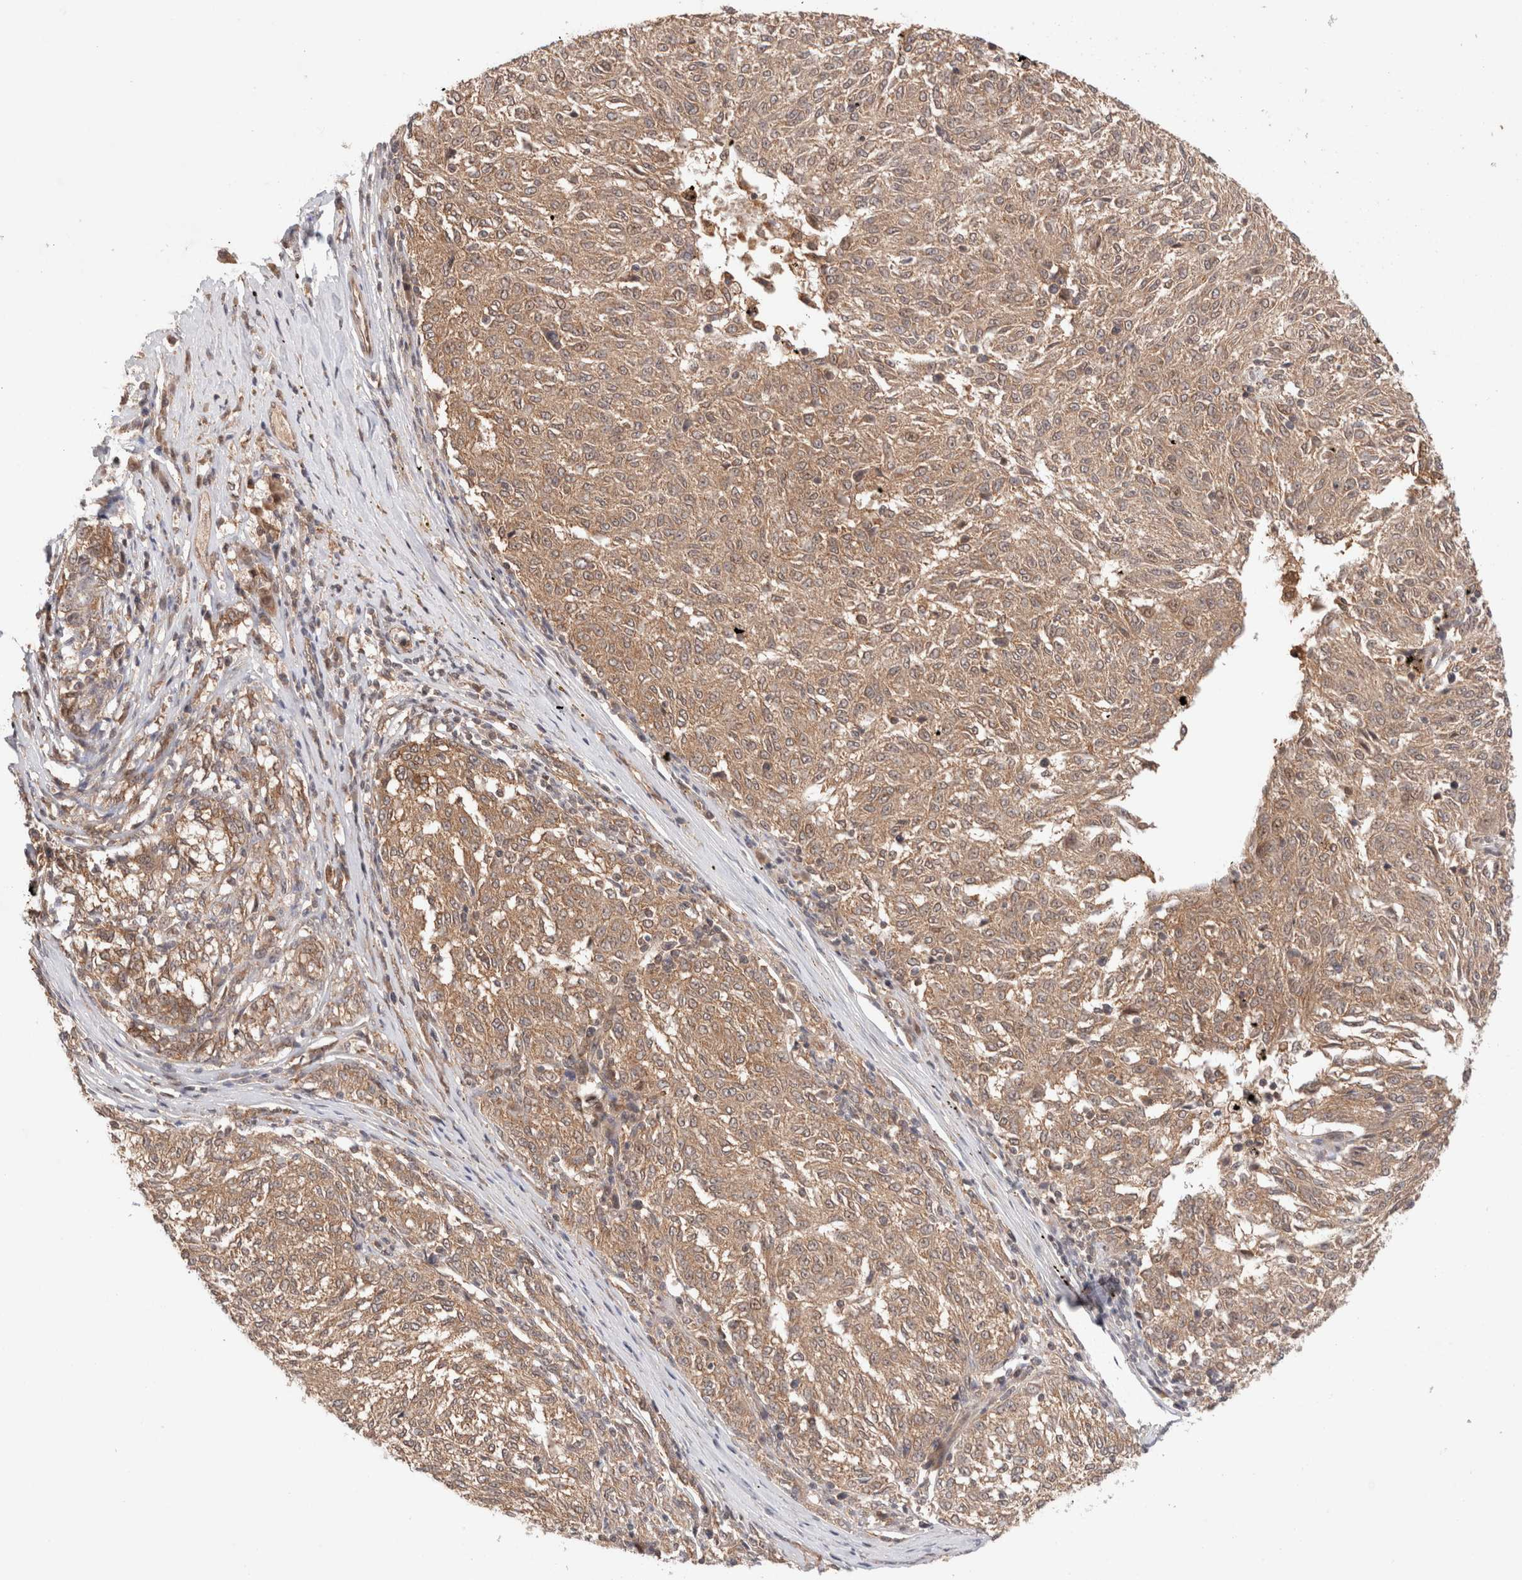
{"staining": {"intensity": "moderate", "quantity": ">75%", "location": "cytoplasmic/membranous,nuclear"}, "tissue": "melanoma", "cell_type": "Tumor cells", "image_type": "cancer", "snomed": [{"axis": "morphology", "description": "Malignant melanoma, NOS"}, {"axis": "topography", "description": "Skin"}], "caption": "Human malignant melanoma stained with a brown dye reveals moderate cytoplasmic/membranous and nuclear positive staining in approximately >75% of tumor cells.", "gene": "SIKE1", "patient": {"sex": "female", "age": 72}}